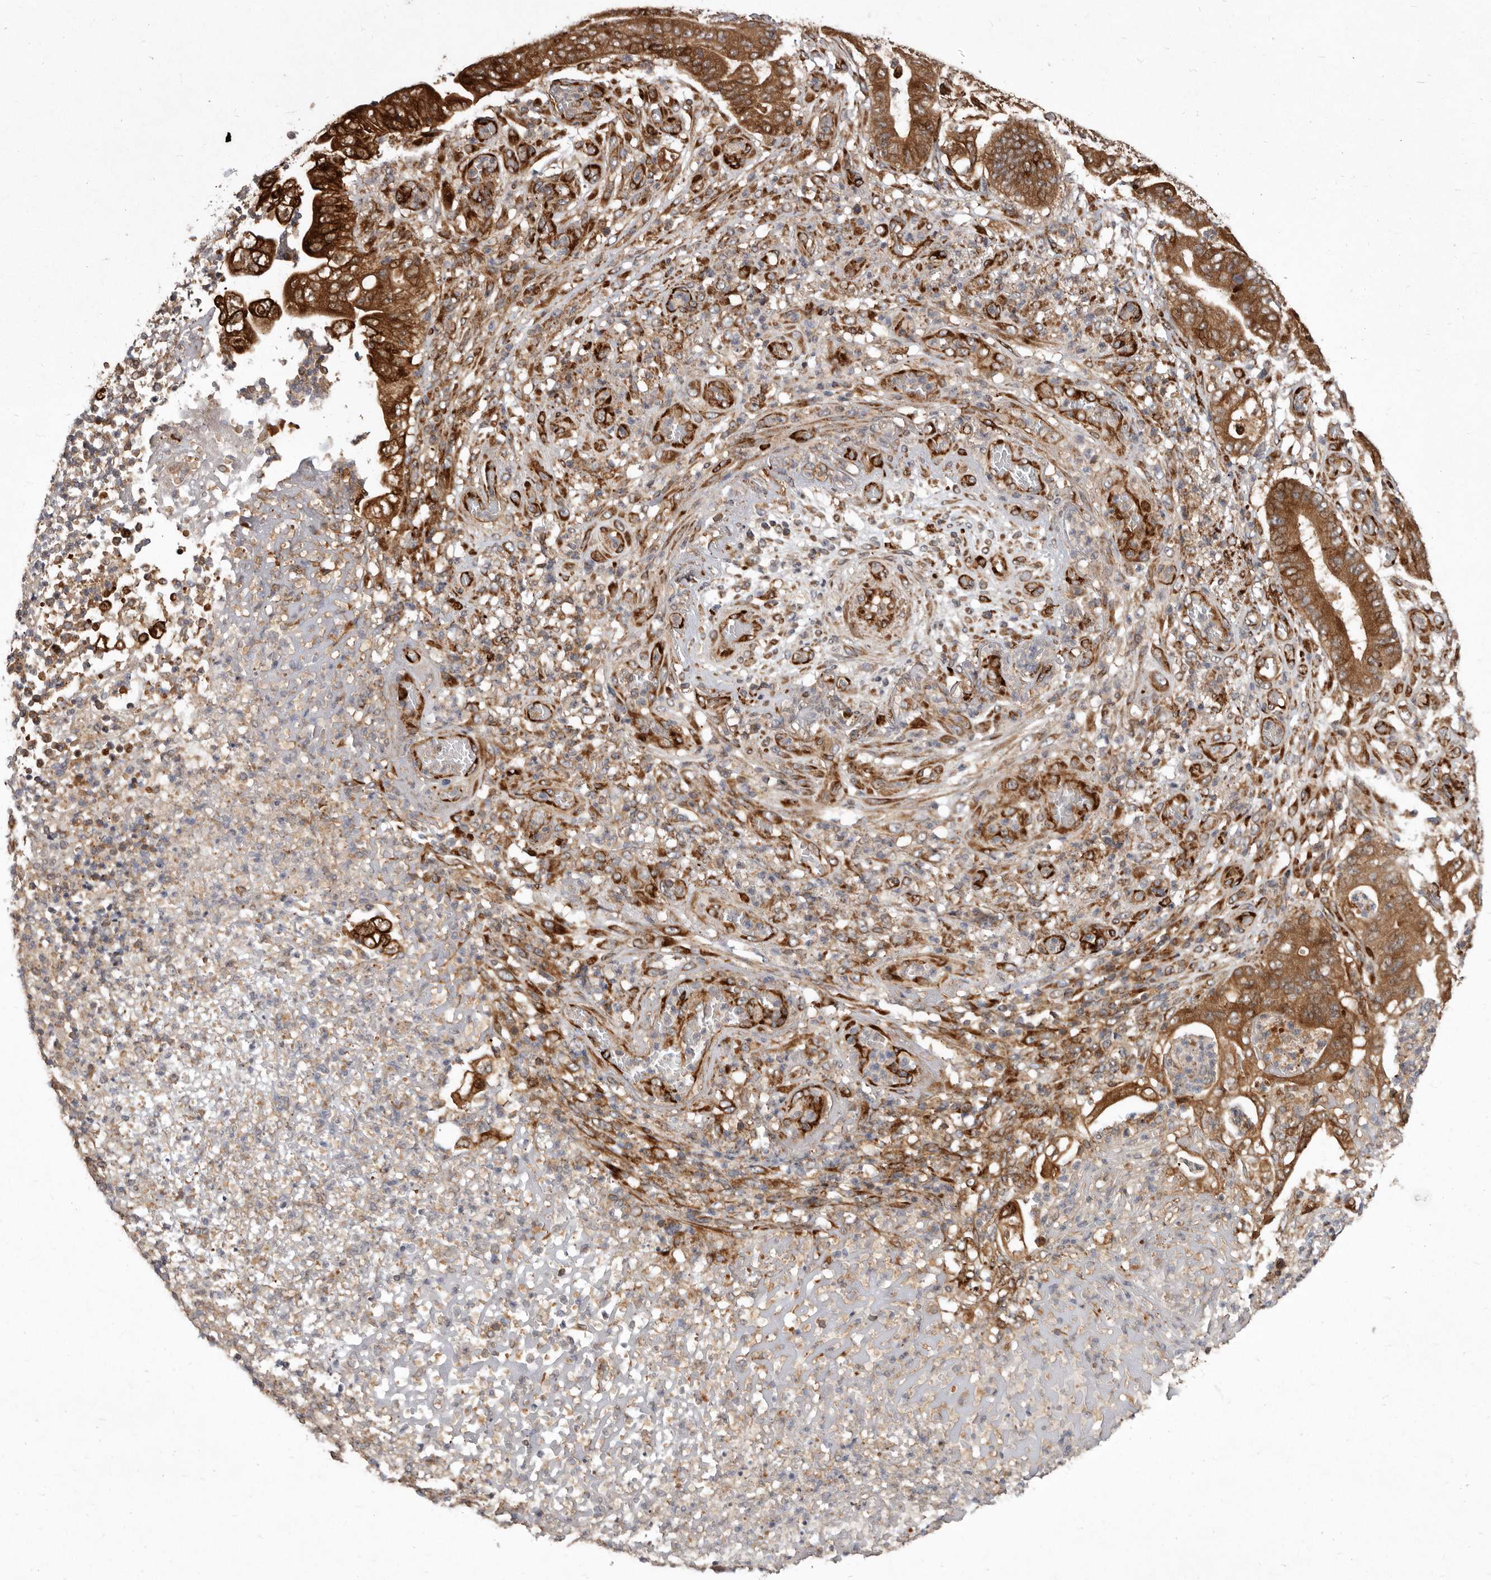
{"staining": {"intensity": "strong", "quantity": ">75%", "location": "cytoplasmic/membranous"}, "tissue": "stomach cancer", "cell_type": "Tumor cells", "image_type": "cancer", "snomed": [{"axis": "morphology", "description": "Adenocarcinoma, NOS"}, {"axis": "topography", "description": "Stomach"}], "caption": "High-magnification brightfield microscopy of stomach cancer (adenocarcinoma) stained with DAB (brown) and counterstained with hematoxylin (blue). tumor cells exhibit strong cytoplasmic/membranous staining is appreciated in about>75% of cells. The staining was performed using DAB (3,3'-diaminobenzidine) to visualize the protein expression in brown, while the nuclei were stained in blue with hematoxylin (Magnification: 20x).", "gene": "FLAD1", "patient": {"sex": "female", "age": 73}}